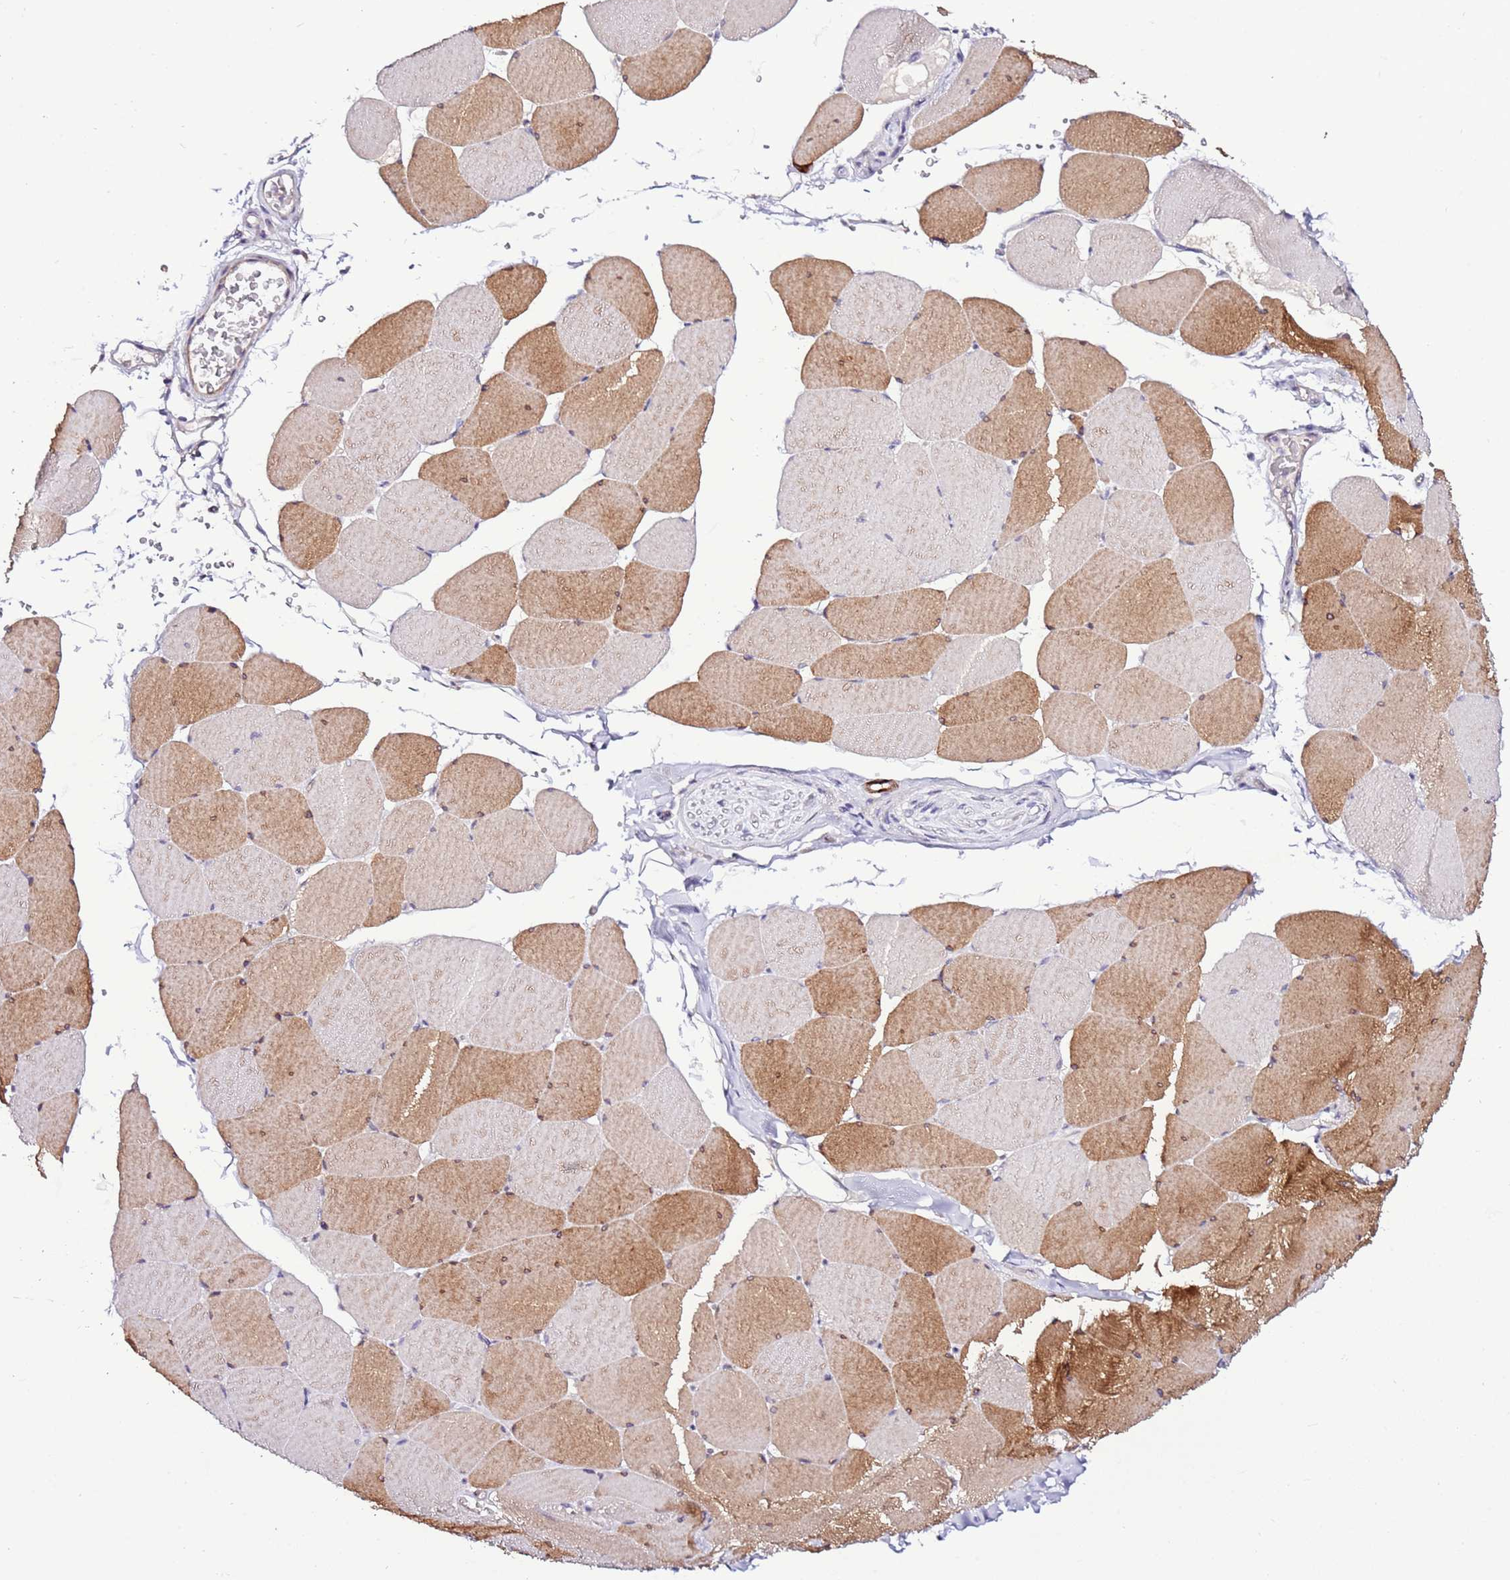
{"staining": {"intensity": "moderate", "quantity": "25%-75%", "location": "cytoplasmic/membranous"}, "tissue": "skeletal muscle", "cell_type": "Myocytes", "image_type": "normal", "snomed": [{"axis": "morphology", "description": "Normal tissue, NOS"}, {"axis": "topography", "description": "Skeletal muscle"}, {"axis": "topography", "description": "Head-Neck"}], "caption": "Immunohistochemistry photomicrograph of unremarkable skeletal muscle: skeletal muscle stained using IHC displays medium levels of moderate protein expression localized specifically in the cytoplasmic/membranous of myocytes, appearing as a cytoplasmic/membranous brown color.", "gene": "ART5", "patient": {"sex": "male", "age": 66}}